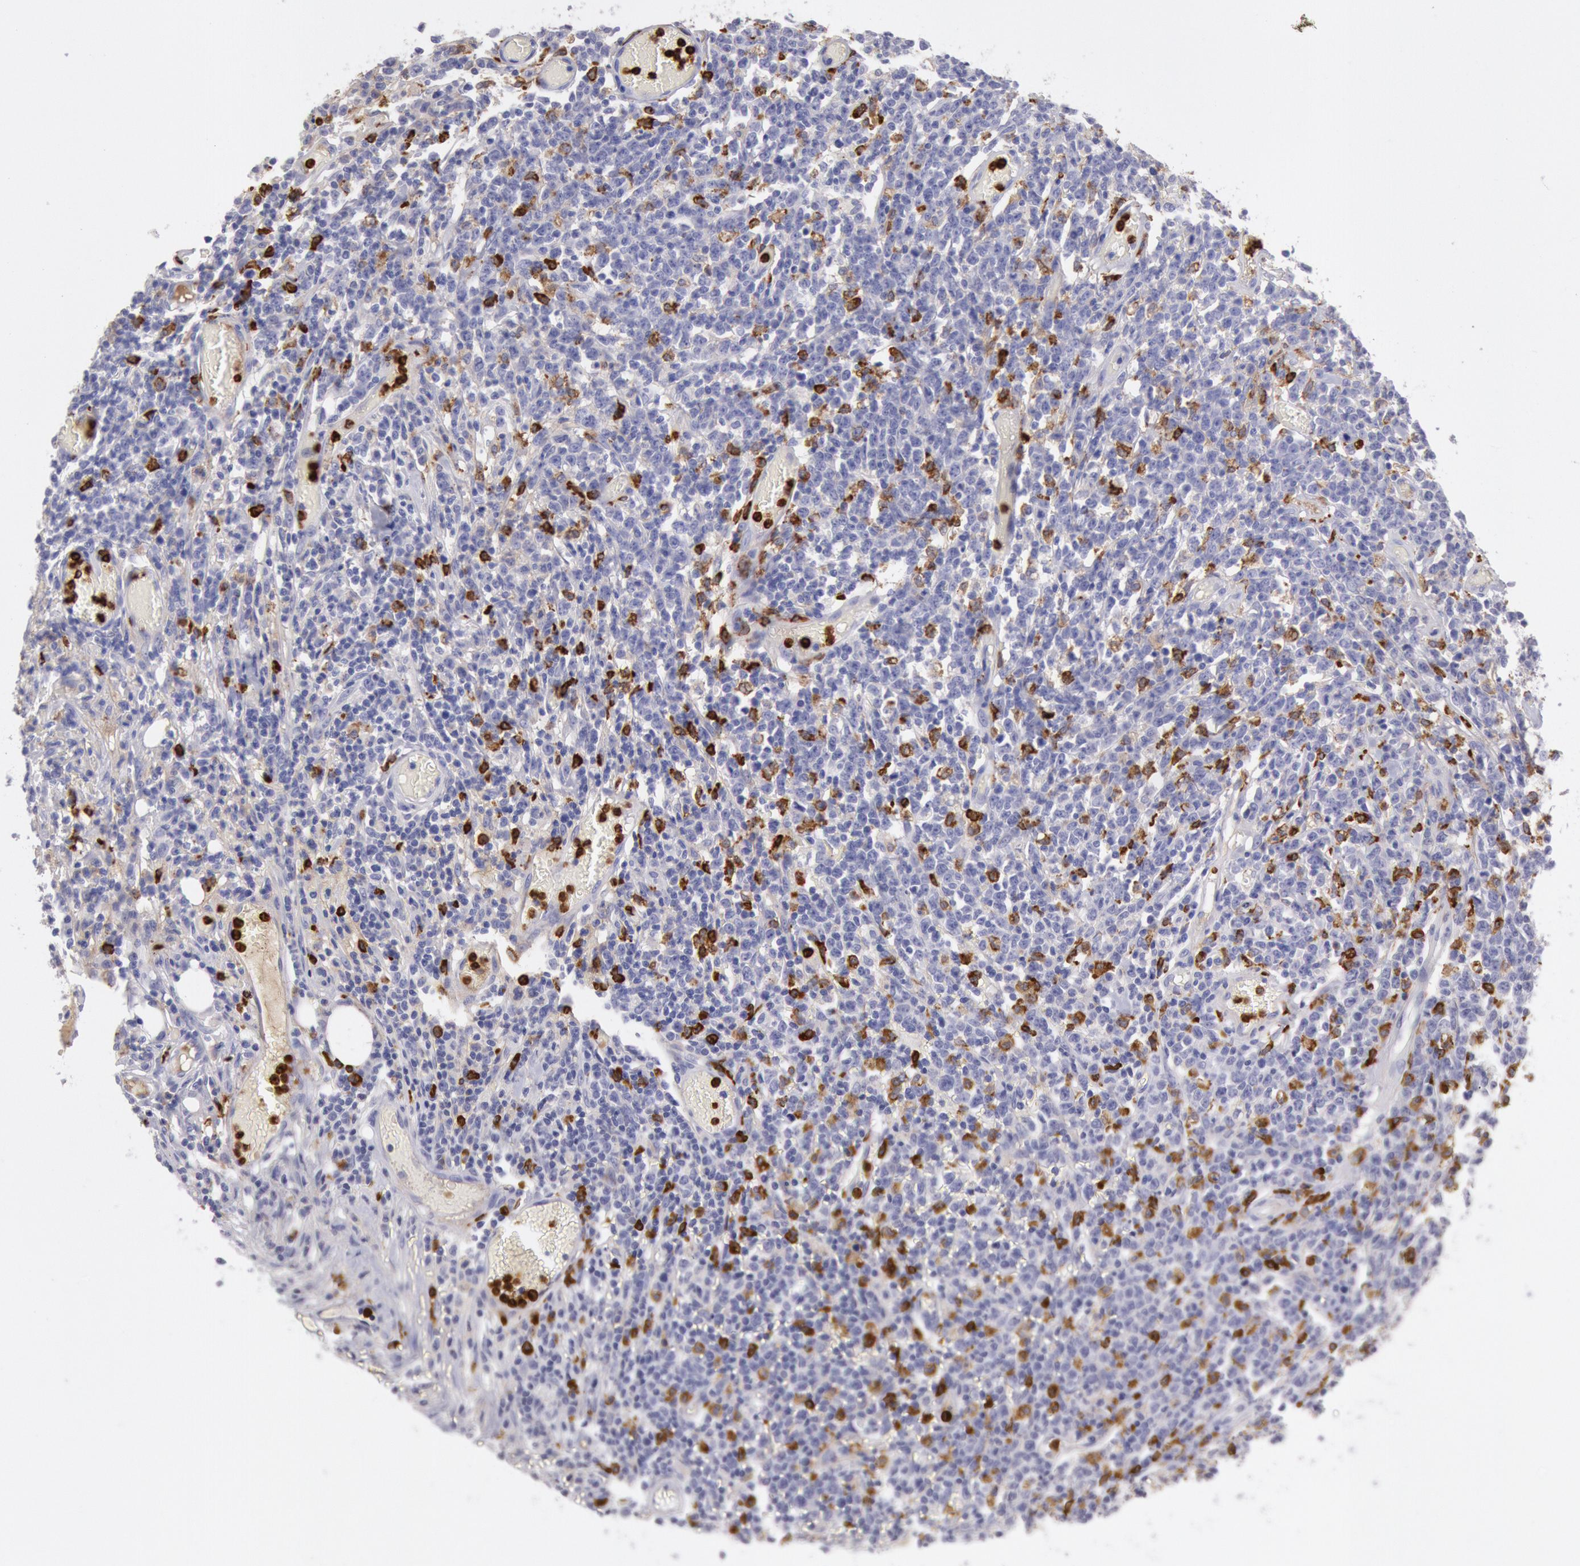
{"staining": {"intensity": "negative", "quantity": "none", "location": "none"}, "tissue": "lymphoma", "cell_type": "Tumor cells", "image_type": "cancer", "snomed": [{"axis": "morphology", "description": "Malignant lymphoma, non-Hodgkin's type, High grade"}, {"axis": "topography", "description": "Colon"}], "caption": "Tumor cells are negative for protein expression in human lymphoma. (DAB immunohistochemistry (IHC) with hematoxylin counter stain).", "gene": "FCN1", "patient": {"sex": "male", "age": 82}}